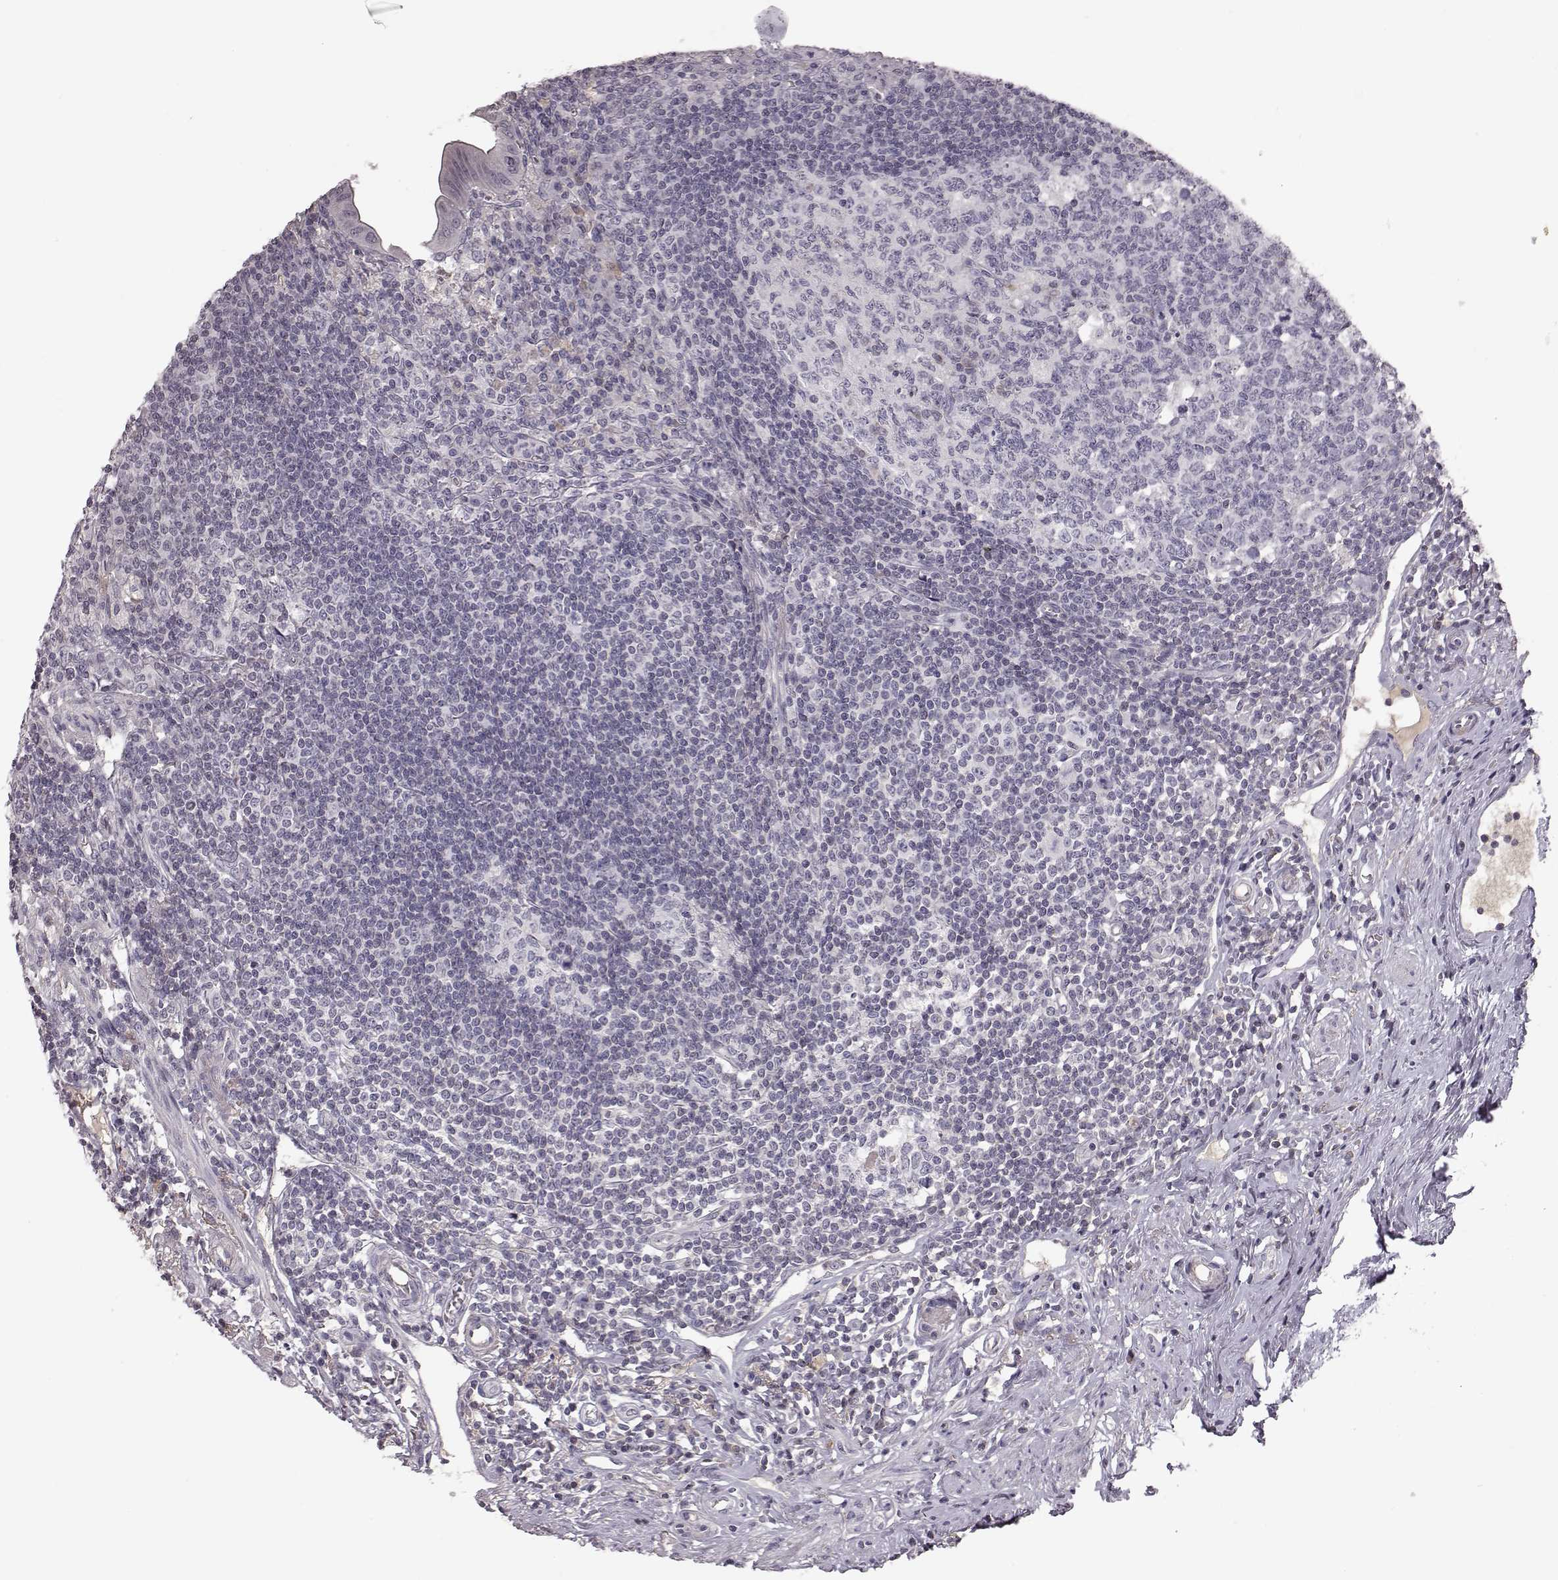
{"staining": {"intensity": "negative", "quantity": "none", "location": "none"}, "tissue": "appendix", "cell_type": "Glandular cells", "image_type": "normal", "snomed": [{"axis": "morphology", "description": "Normal tissue, NOS"}, {"axis": "morphology", "description": "Carcinoma, endometroid"}, {"axis": "topography", "description": "Appendix"}, {"axis": "topography", "description": "Colon"}], "caption": "A photomicrograph of human appendix is negative for staining in glandular cells. (Brightfield microscopy of DAB (3,3'-diaminobenzidine) immunohistochemistry (IHC) at high magnification).", "gene": "TLX3", "patient": {"sex": "female", "age": 60}}